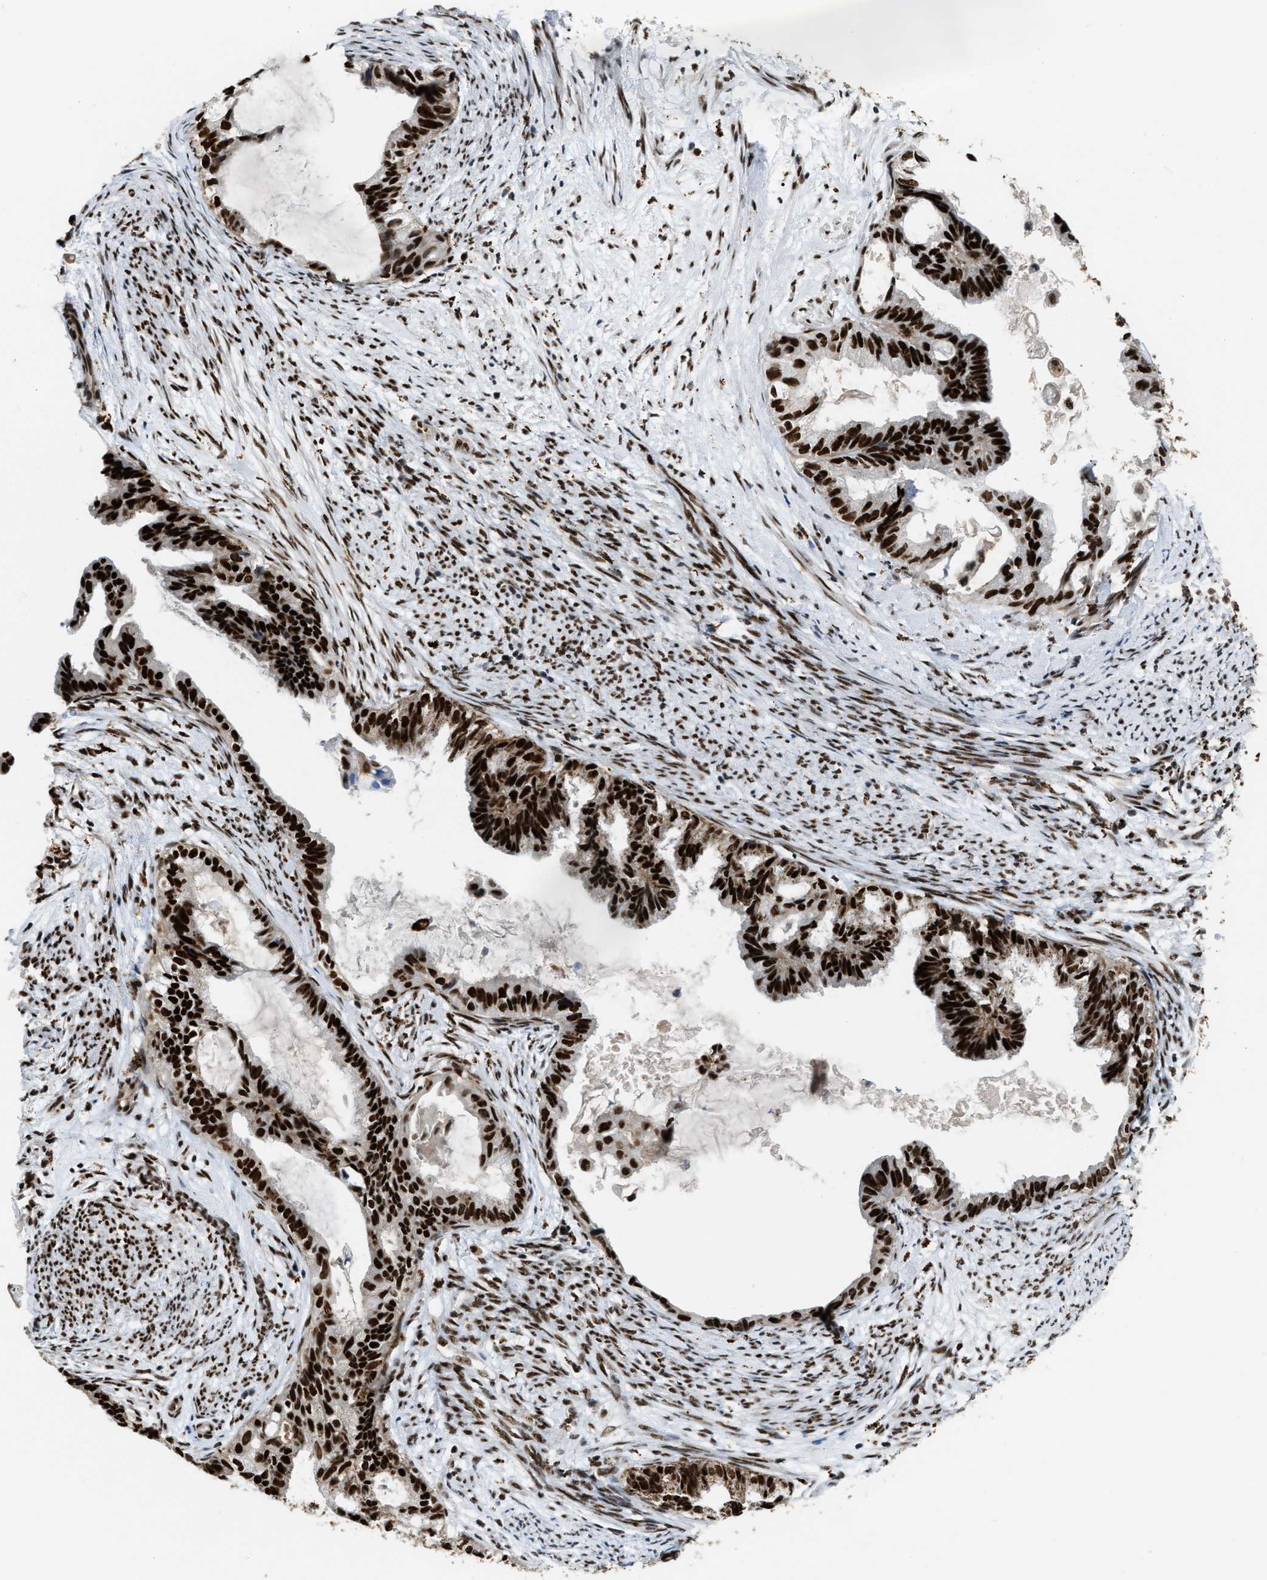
{"staining": {"intensity": "strong", "quantity": ">75%", "location": "nuclear"}, "tissue": "cervical cancer", "cell_type": "Tumor cells", "image_type": "cancer", "snomed": [{"axis": "morphology", "description": "Normal tissue, NOS"}, {"axis": "morphology", "description": "Adenocarcinoma, NOS"}, {"axis": "topography", "description": "Cervix"}, {"axis": "topography", "description": "Endometrium"}], "caption": "DAB immunohistochemical staining of human adenocarcinoma (cervical) demonstrates strong nuclear protein staining in approximately >75% of tumor cells.", "gene": "NUMA1", "patient": {"sex": "female", "age": 86}}